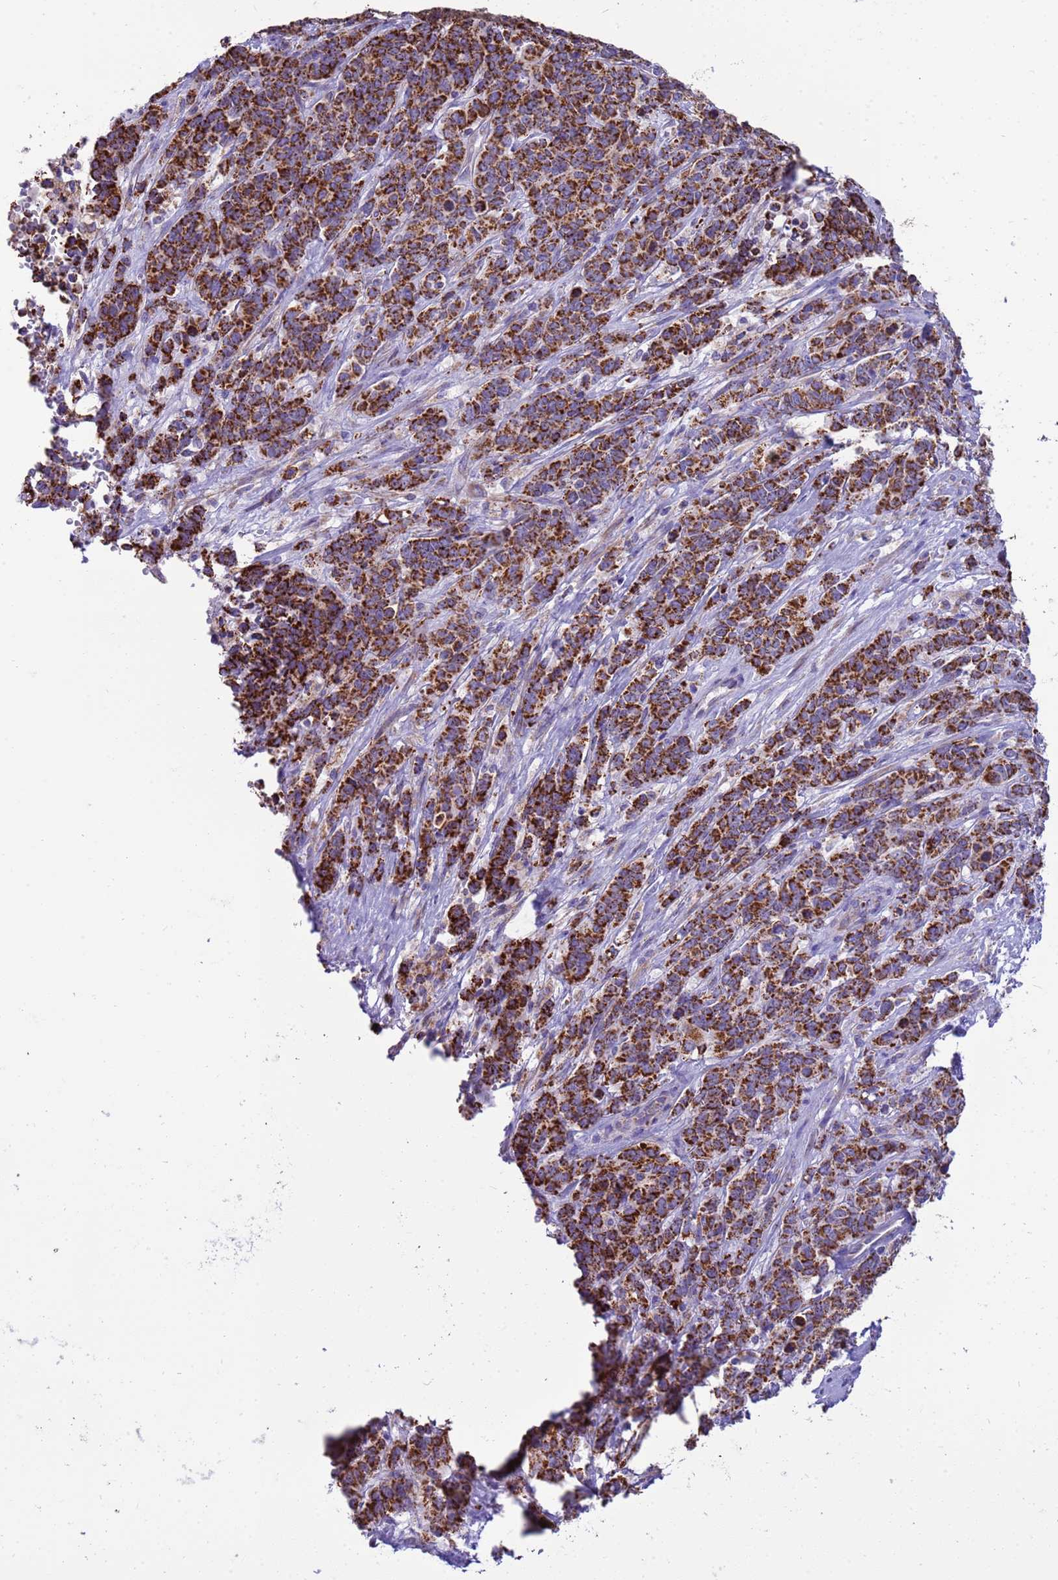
{"staining": {"intensity": "strong", "quantity": ">75%", "location": "cytoplasmic/membranous"}, "tissue": "cervical cancer", "cell_type": "Tumor cells", "image_type": "cancer", "snomed": [{"axis": "morphology", "description": "Squamous cell carcinoma, NOS"}, {"axis": "topography", "description": "Cervix"}], "caption": "Strong cytoplasmic/membranous protein positivity is present in about >75% of tumor cells in squamous cell carcinoma (cervical).", "gene": "RNF165", "patient": {"sex": "female", "age": 60}}